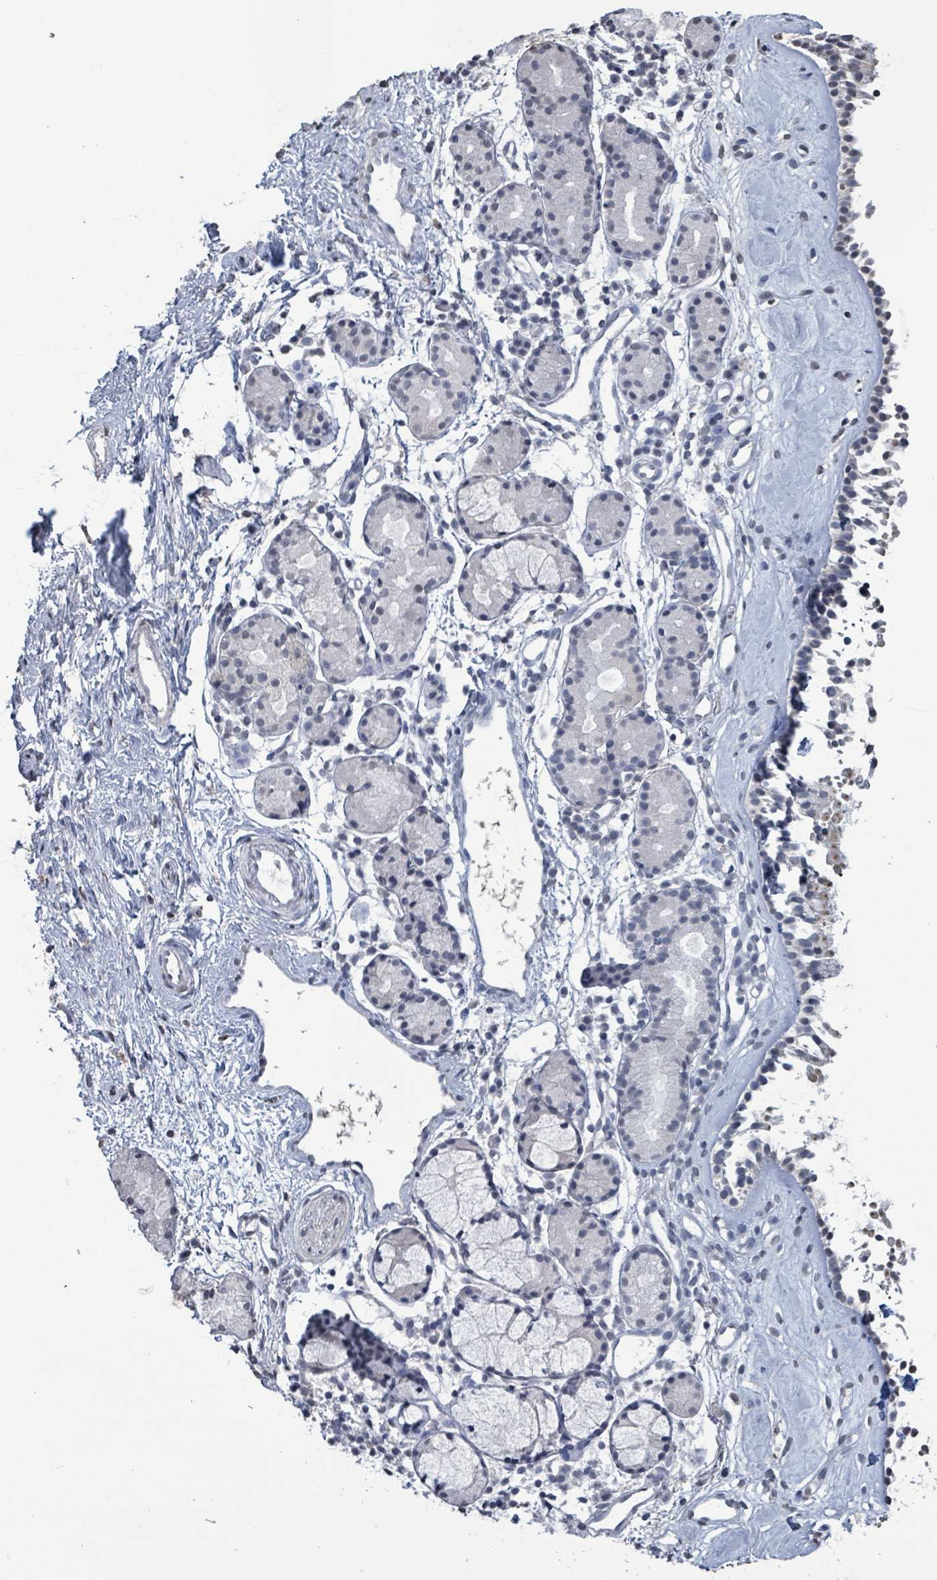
{"staining": {"intensity": "negative", "quantity": "none", "location": "none"}, "tissue": "nasopharynx", "cell_type": "Respiratory epithelial cells", "image_type": "normal", "snomed": [{"axis": "morphology", "description": "Normal tissue, NOS"}, {"axis": "topography", "description": "Nasopharynx"}], "caption": "Immunohistochemical staining of benign human nasopharynx shows no significant expression in respiratory epithelial cells.", "gene": "CA9", "patient": {"sex": "male", "age": 82}}